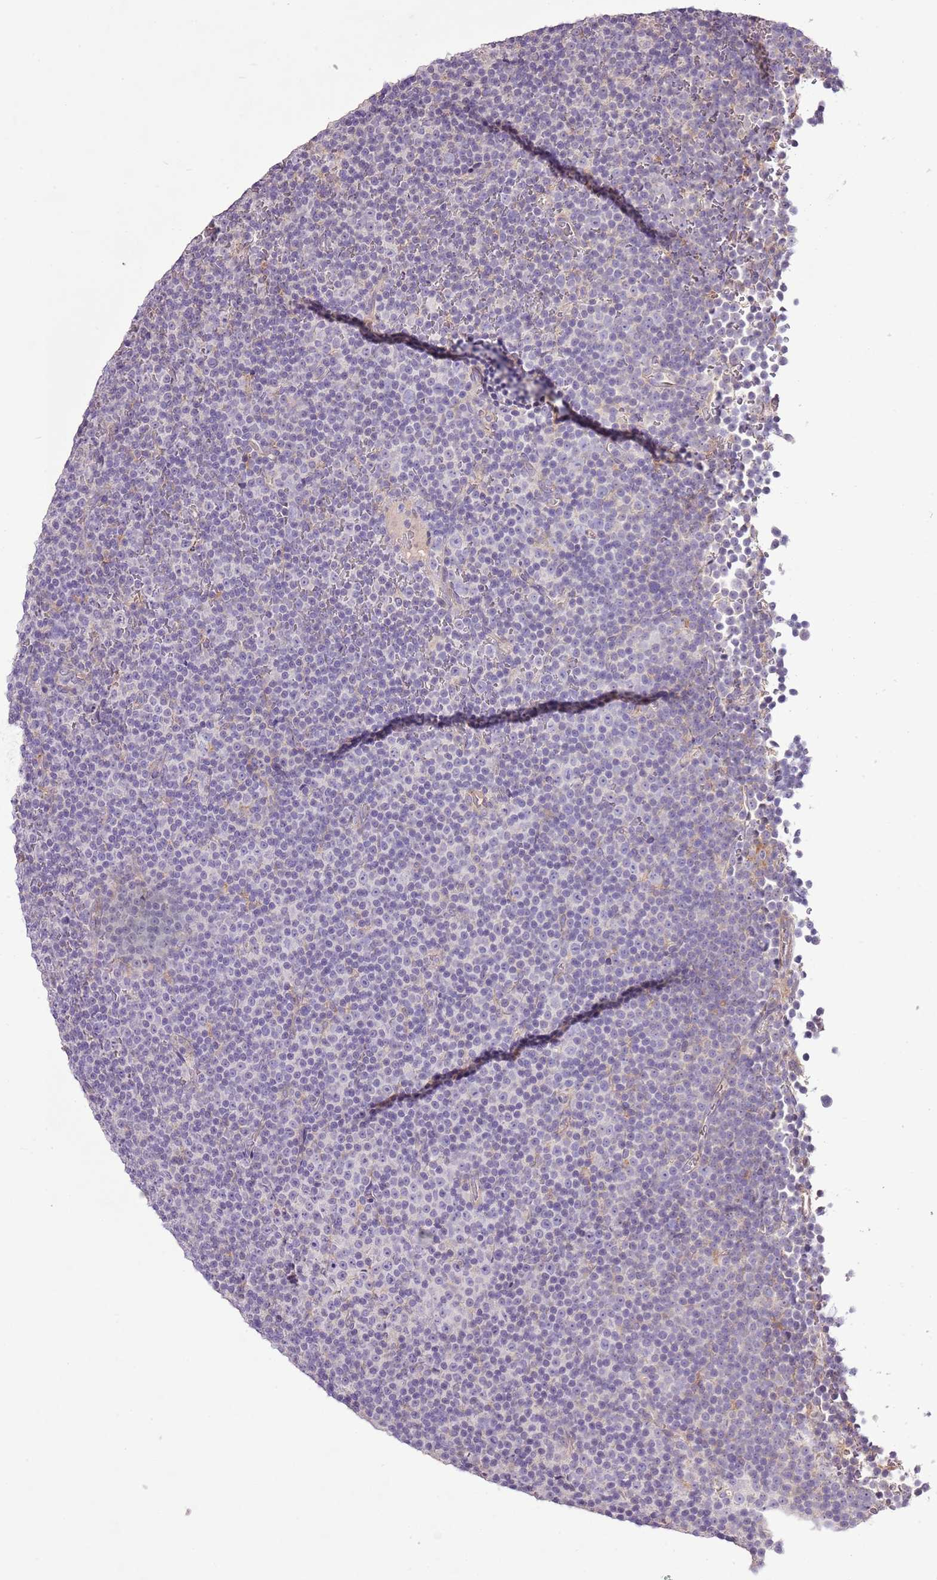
{"staining": {"intensity": "negative", "quantity": "none", "location": "none"}, "tissue": "lymphoma", "cell_type": "Tumor cells", "image_type": "cancer", "snomed": [{"axis": "morphology", "description": "Malignant lymphoma, non-Hodgkin's type, Low grade"}, {"axis": "topography", "description": "Lymph node"}], "caption": "Immunohistochemistry (IHC) of low-grade malignant lymphoma, non-Hodgkin's type demonstrates no positivity in tumor cells.", "gene": "CMKLR1", "patient": {"sex": "female", "age": 67}}